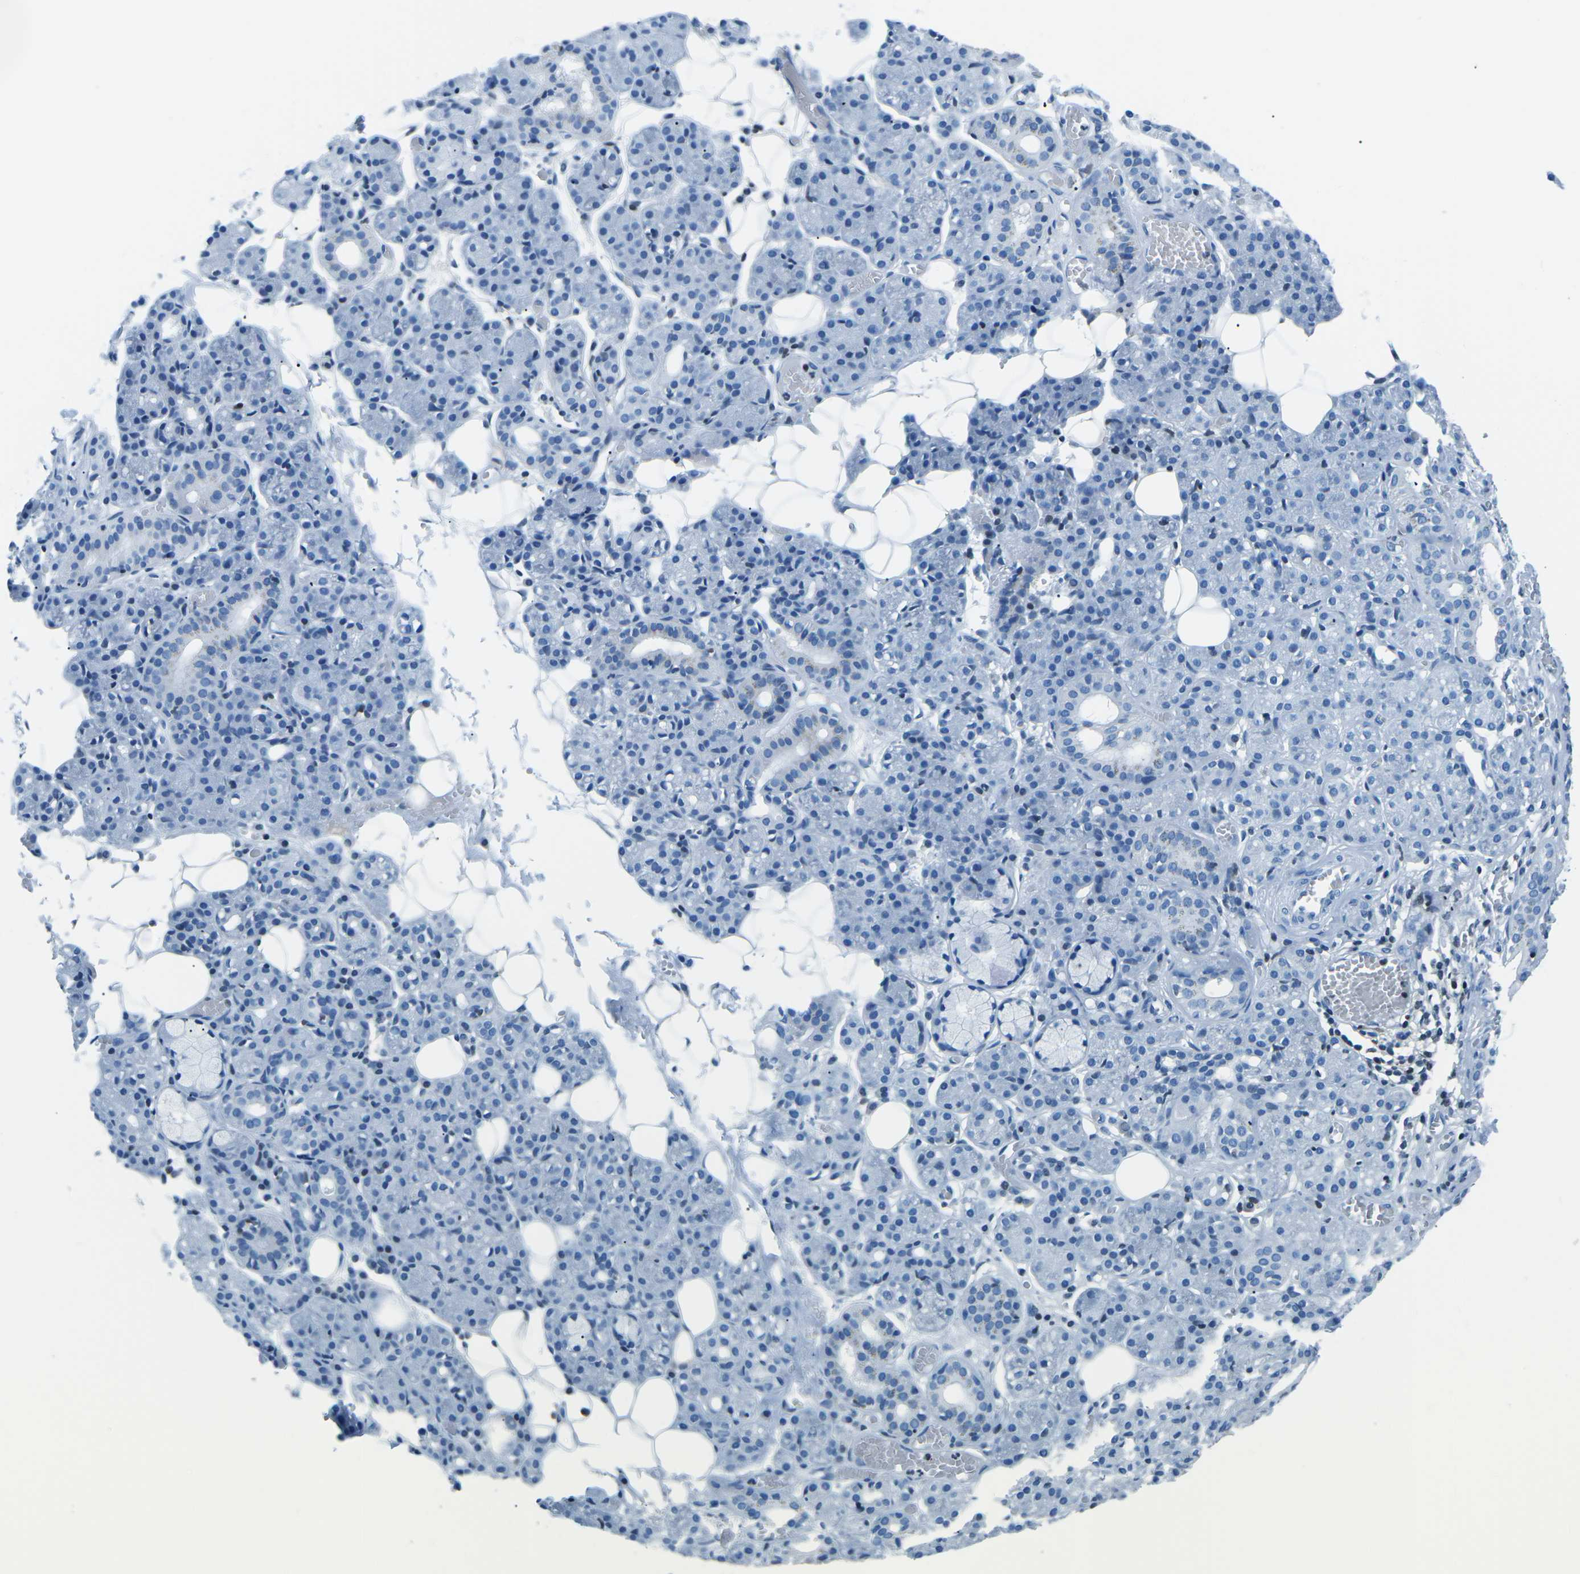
{"staining": {"intensity": "negative", "quantity": "none", "location": "none"}, "tissue": "salivary gland", "cell_type": "Glandular cells", "image_type": "normal", "snomed": [{"axis": "morphology", "description": "Normal tissue, NOS"}, {"axis": "topography", "description": "Salivary gland"}], "caption": "This is an IHC image of normal human salivary gland. There is no expression in glandular cells.", "gene": "CELF2", "patient": {"sex": "female", "age": 24}}